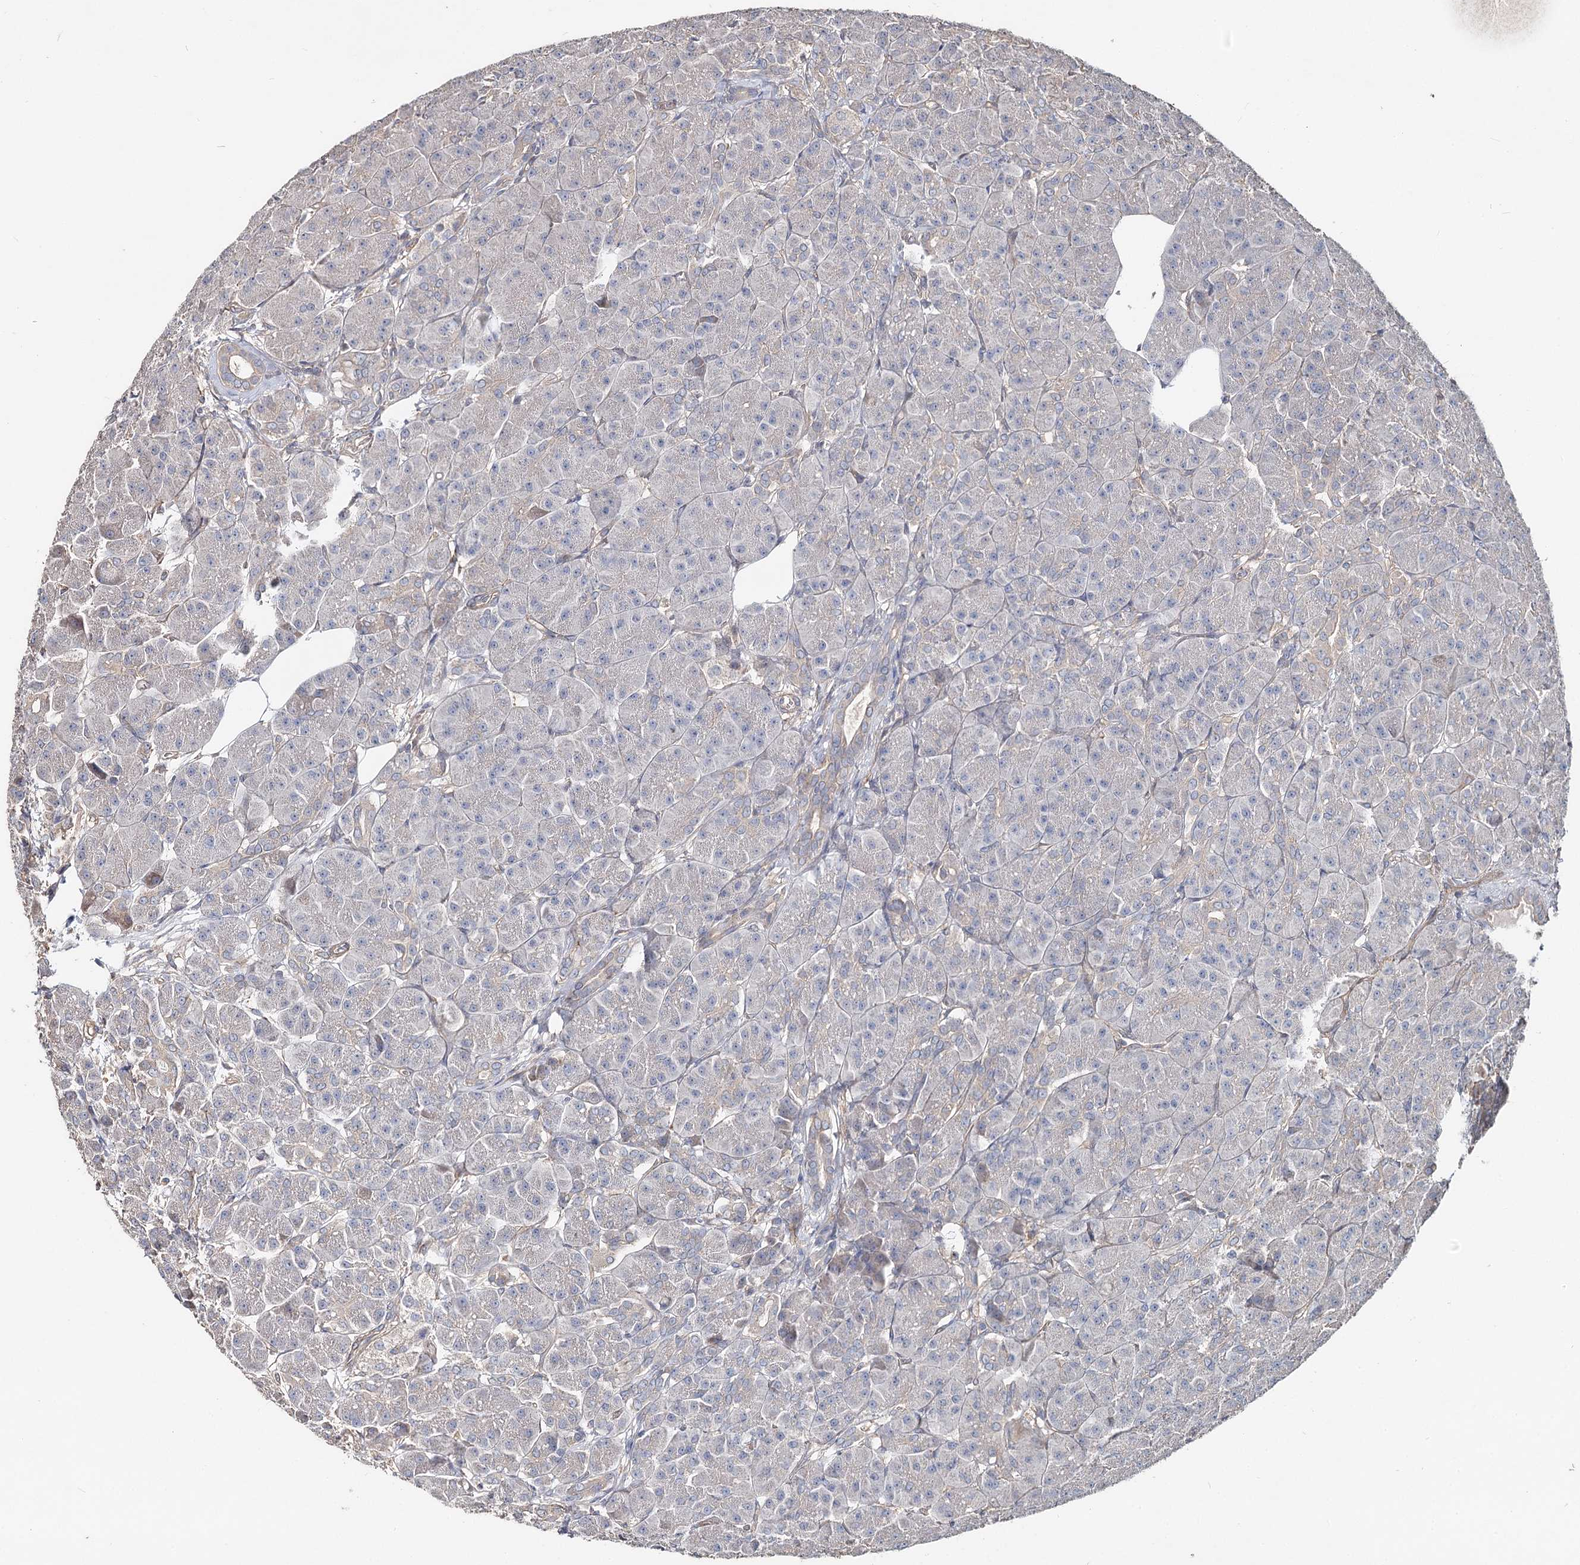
{"staining": {"intensity": "negative", "quantity": "none", "location": "none"}, "tissue": "pancreas", "cell_type": "Exocrine glandular cells", "image_type": "normal", "snomed": [{"axis": "morphology", "description": "Normal tissue, NOS"}, {"axis": "topography", "description": "Pancreas"}], "caption": "IHC image of benign pancreas: pancreas stained with DAB (3,3'-diaminobenzidine) shows no significant protein staining in exocrine glandular cells.", "gene": "SPART", "patient": {"sex": "male", "age": 63}}